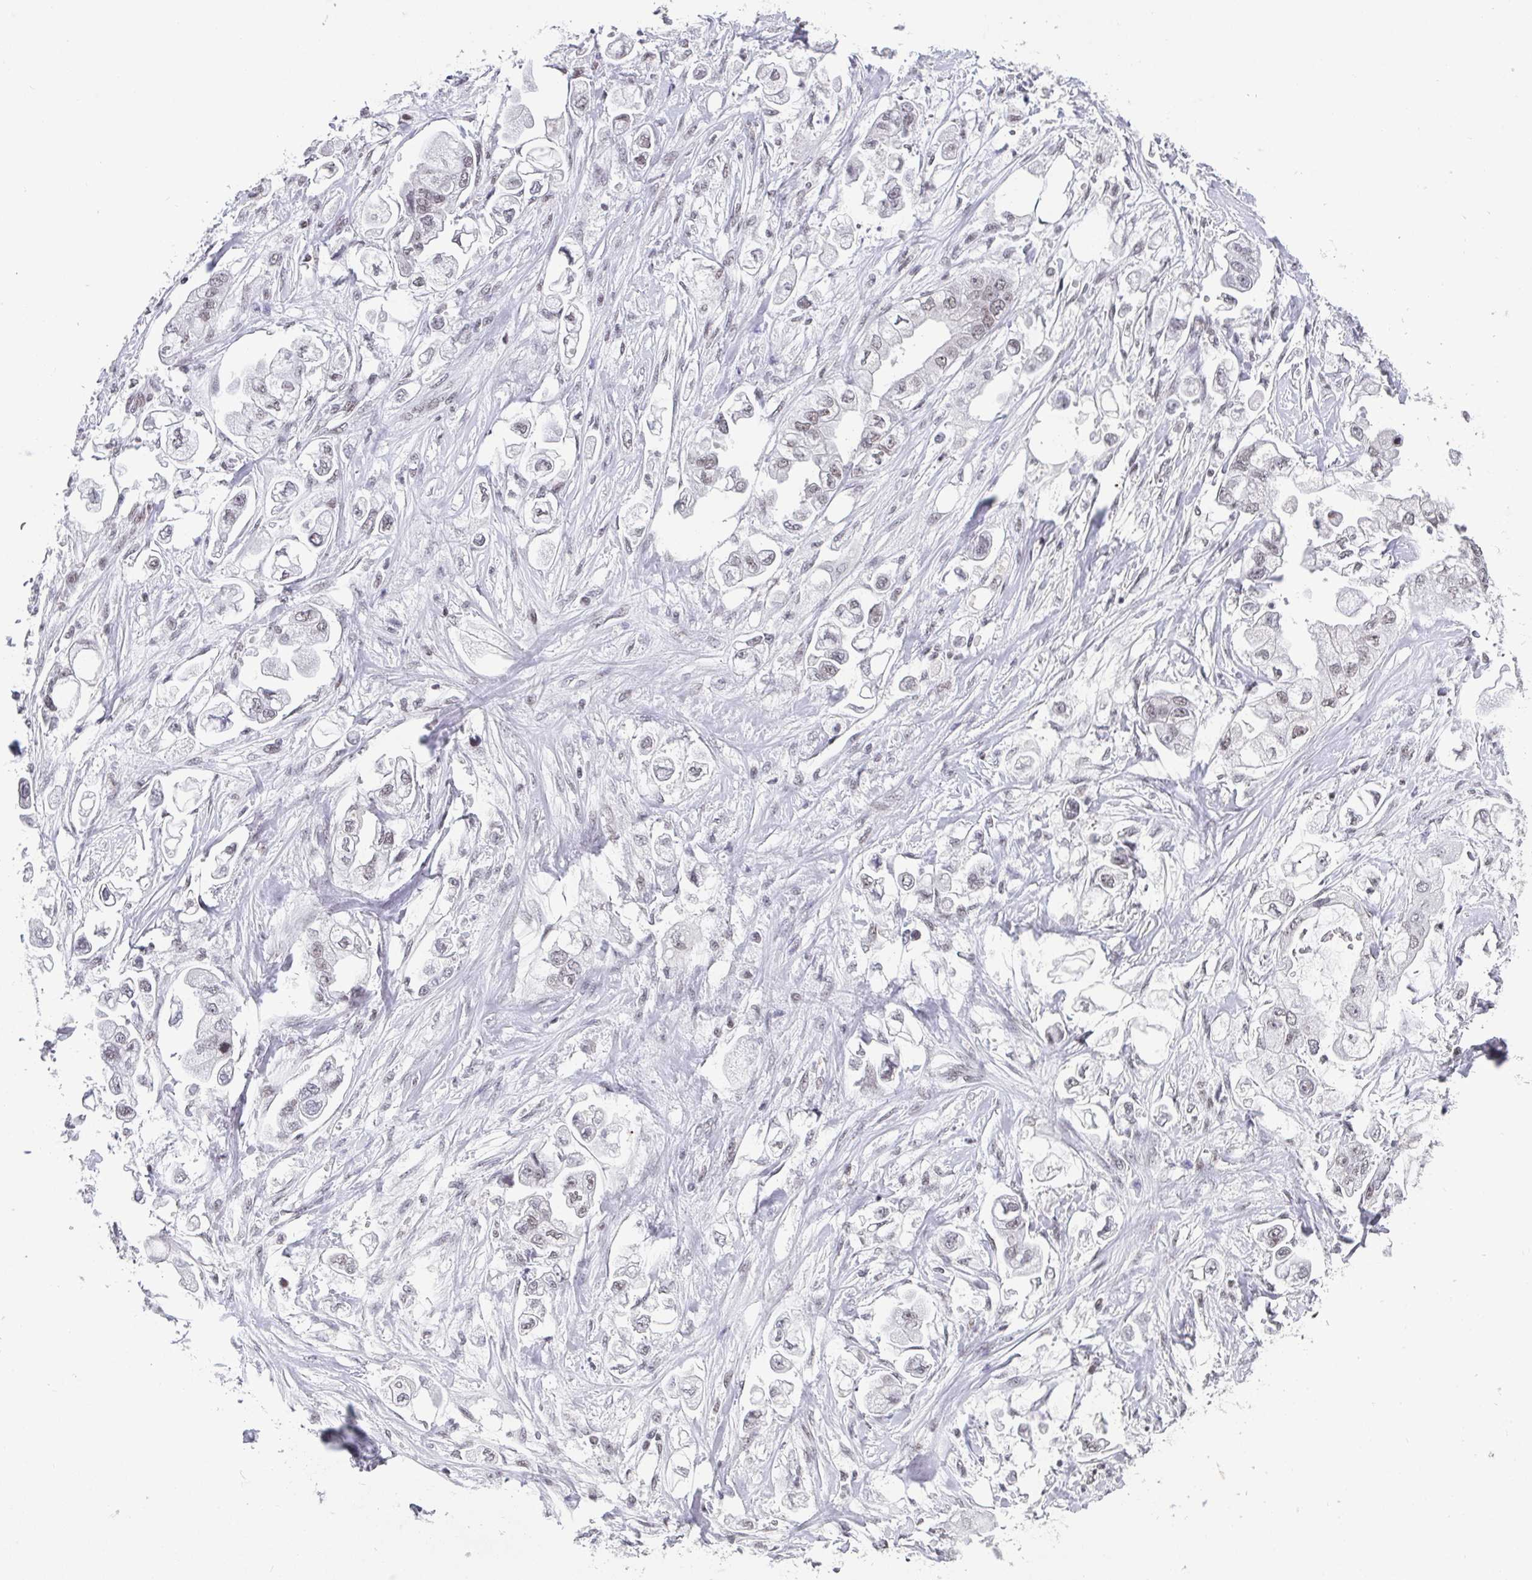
{"staining": {"intensity": "weak", "quantity": "<25%", "location": "nuclear"}, "tissue": "stomach cancer", "cell_type": "Tumor cells", "image_type": "cancer", "snomed": [{"axis": "morphology", "description": "Adenocarcinoma, NOS"}, {"axis": "topography", "description": "Stomach"}], "caption": "Immunohistochemistry histopathology image of human adenocarcinoma (stomach) stained for a protein (brown), which exhibits no staining in tumor cells. (DAB (3,3'-diaminobenzidine) IHC visualized using brightfield microscopy, high magnification).", "gene": "CTCF", "patient": {"sex": "male", "age": 62}}